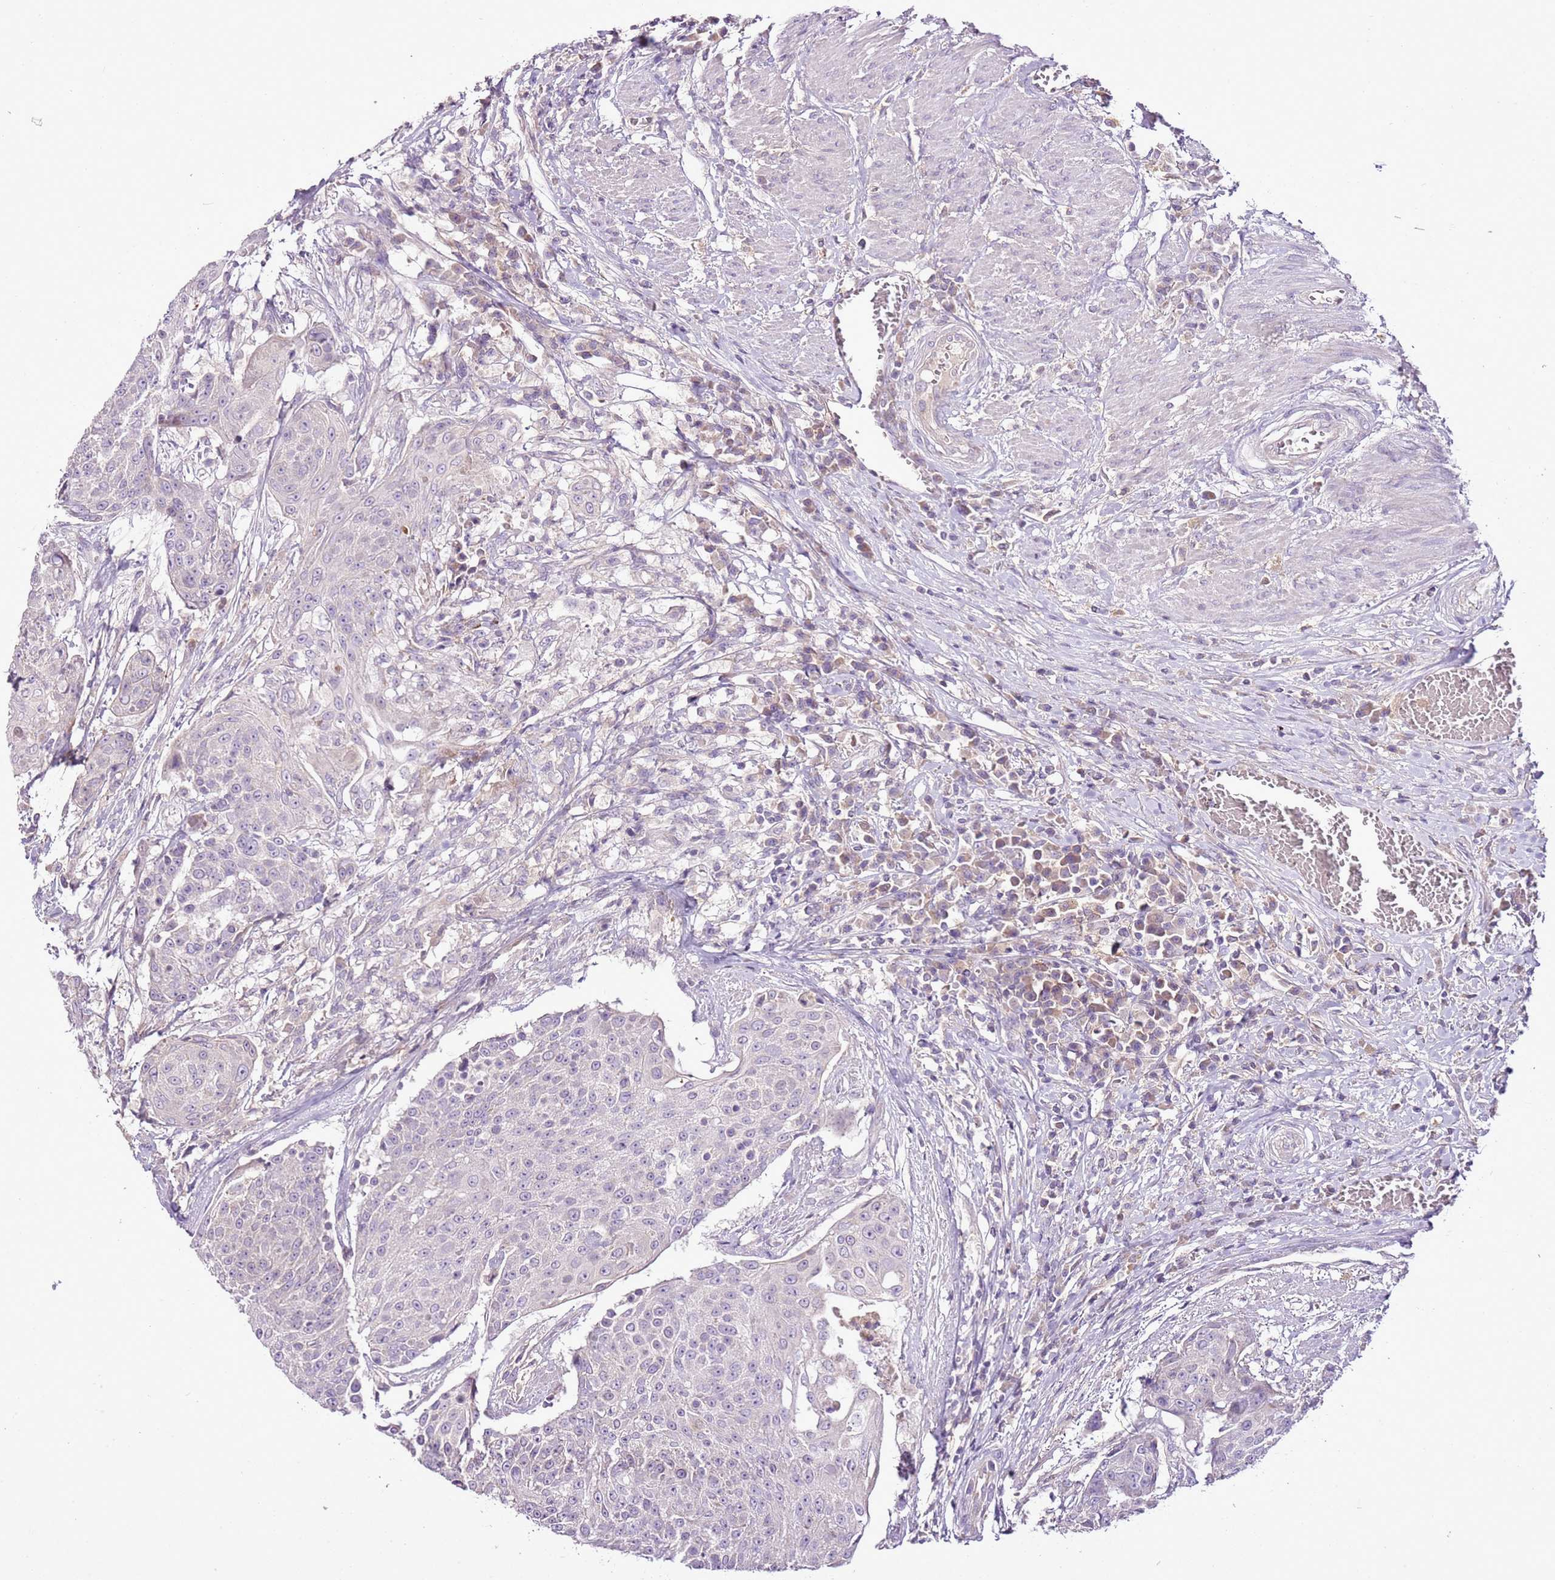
{"staining": {"intensity": "negative", "quantity": "none", "location": "none"}, "tissue": "urothelial cancer", "cell_type": "Tumor cells", "image_type": "cancer", "snomed": [{"axis": "morphology", "description": "Urothelial carcinoma, High grade"}, {"axis": "topography", "description": "Urinary bladder"}], "caption": "Immunohistochemistry photomicrograph of neoplastic tissue: human urothelial carcinoma (high-grade) stained with DAB shows no significant protein positivity in tumor cells. Brightfield microscopy of IHC stained with DAB (3,3'-diaminobenzidine) (brown) and hematoxylin (blue), captured at high magnification.", "gene": "CMKLR1", "patient": {"sex": "female", "age": 63}}